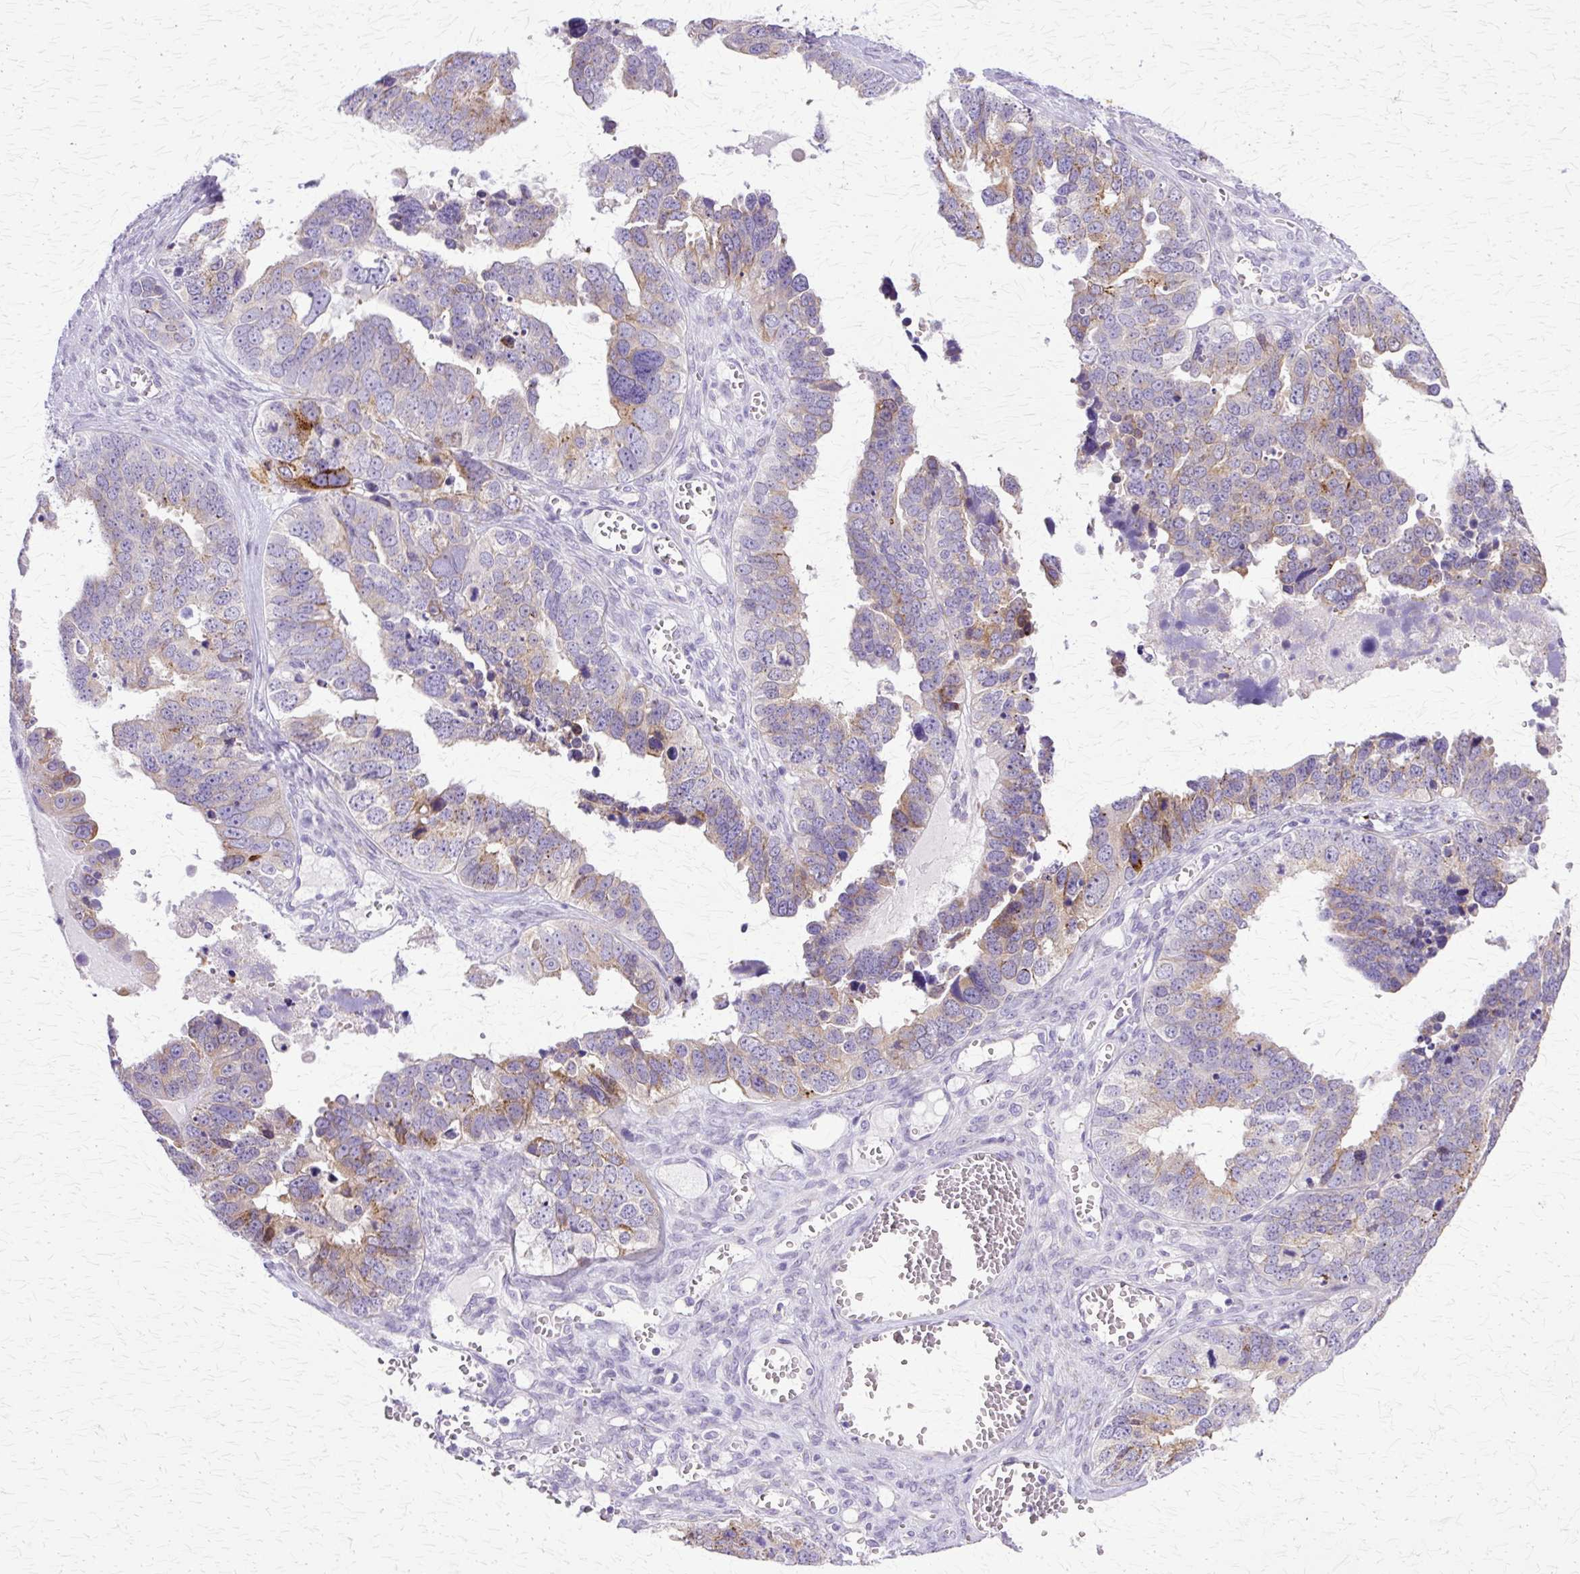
{"staining": {"intensity": "moderate", "quantity": "<25%", "location": "cytoplasmic/membranous"}, "tissue": "ovarian cancer", "cell_type": "Tumor cells", "image_type": "cancer", "snomed": [{"axis": "morphology", "description": "Cystadenocarcinoma, serous, NOS"}, {"axis": "topography", "description": "Ovary"}], "caption": "Protein staining by immunohistochemistry displays moderate cytoplasmic/membranous positivity in approximately <25% of tumor cells in serous cystadenocarcinoma (ovarian). Nuclei are stained in blue.", "gene": "TBC1D3G", "patient": {"sex": "female", "age": 76}}